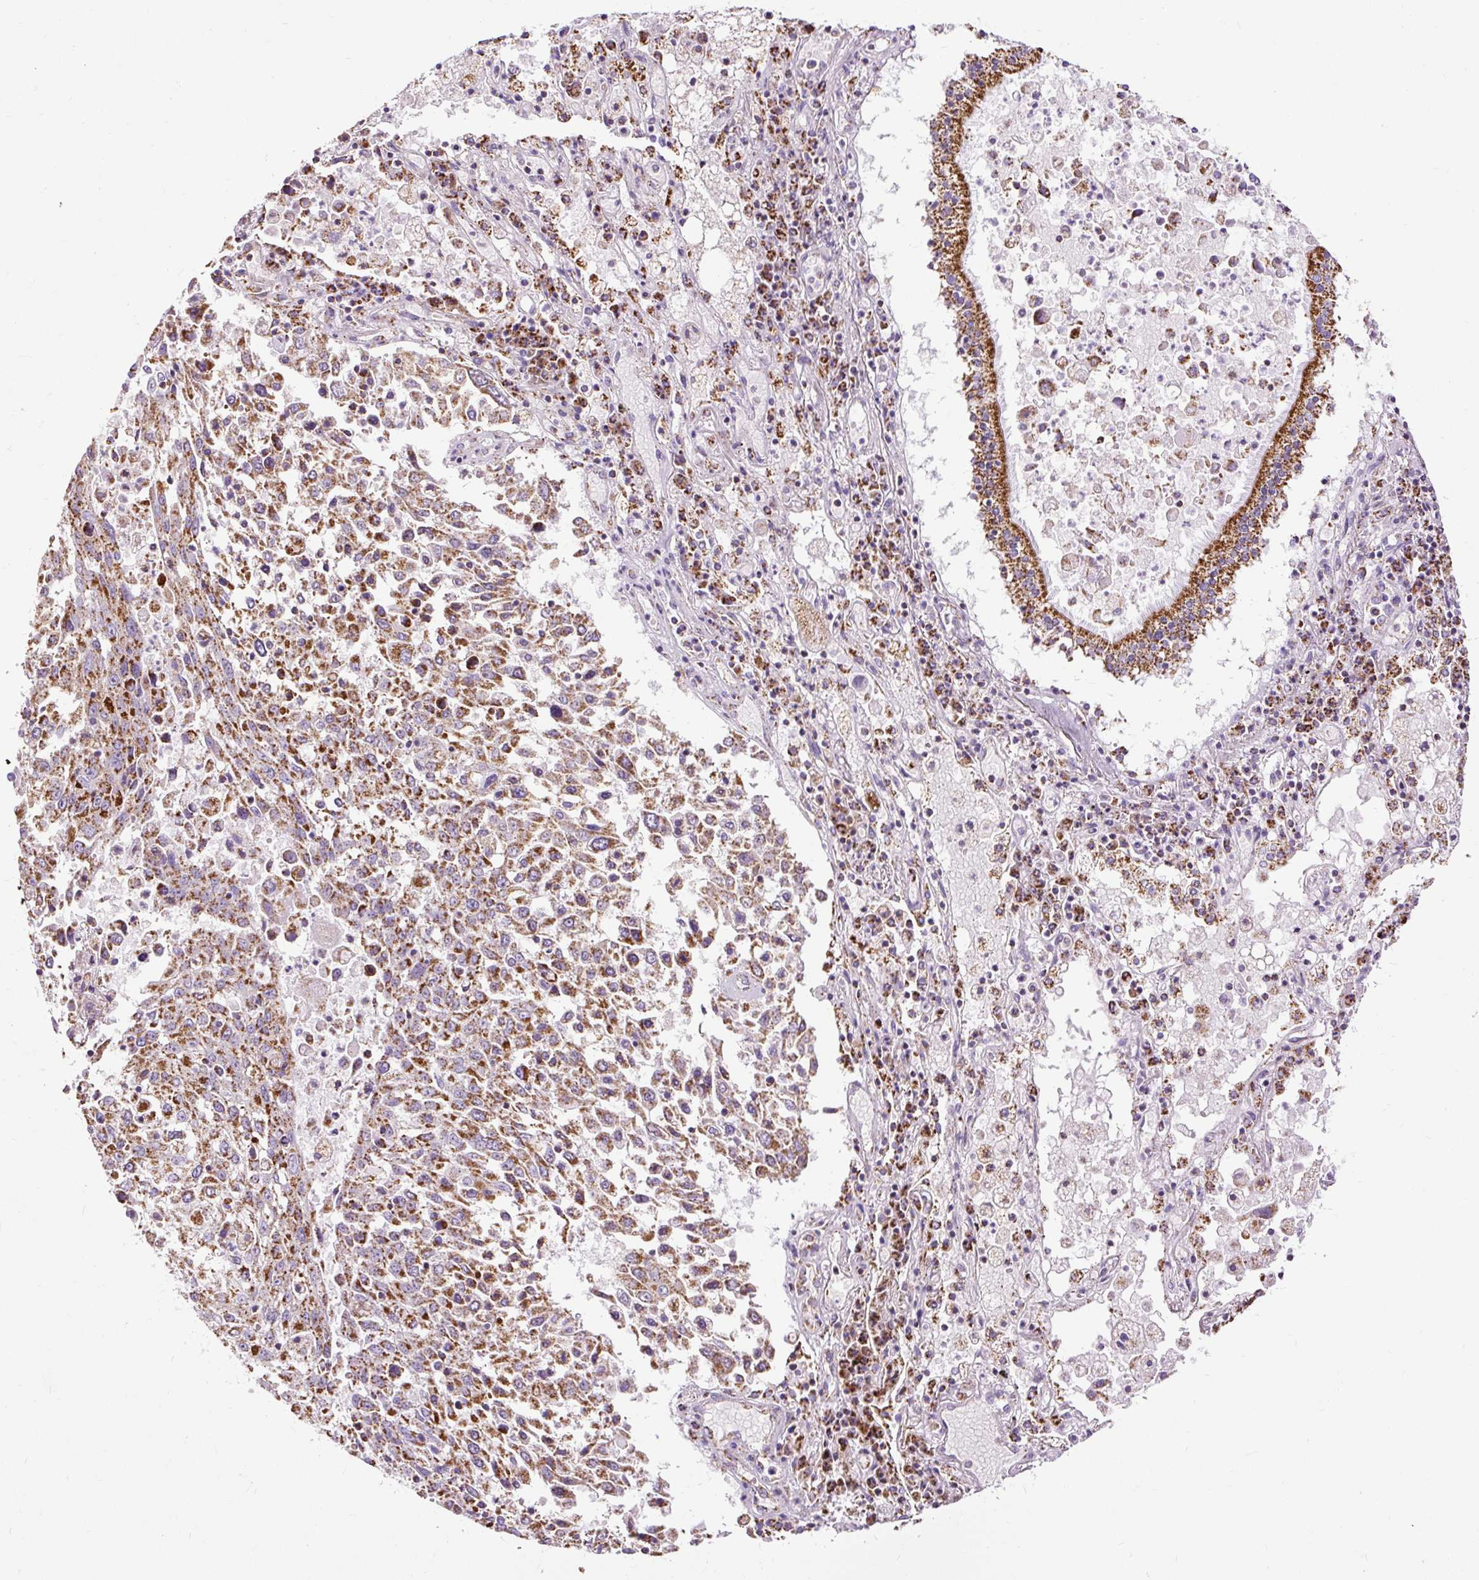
{"staining": {"intensity": "moderate", "quantity": ">75%", "location": "cytoplasmic/membranous"}, "tissue": "lung cancer", "cell_type": "Tumor cells", "image_type": "cancer", "snomed": [{"axis": "morphology", "description": "Squamous cell carcinoma, NOS"}, {"axis": "topography", "description": "Lung"}], "caption": "Human lung cancer stained with a brown dye shows moderate cytoplasmic/membranous positive expression in about >75% of tumor cells.", "gene": "DLAT", "patient": {"sex": "male", "age": 65}}